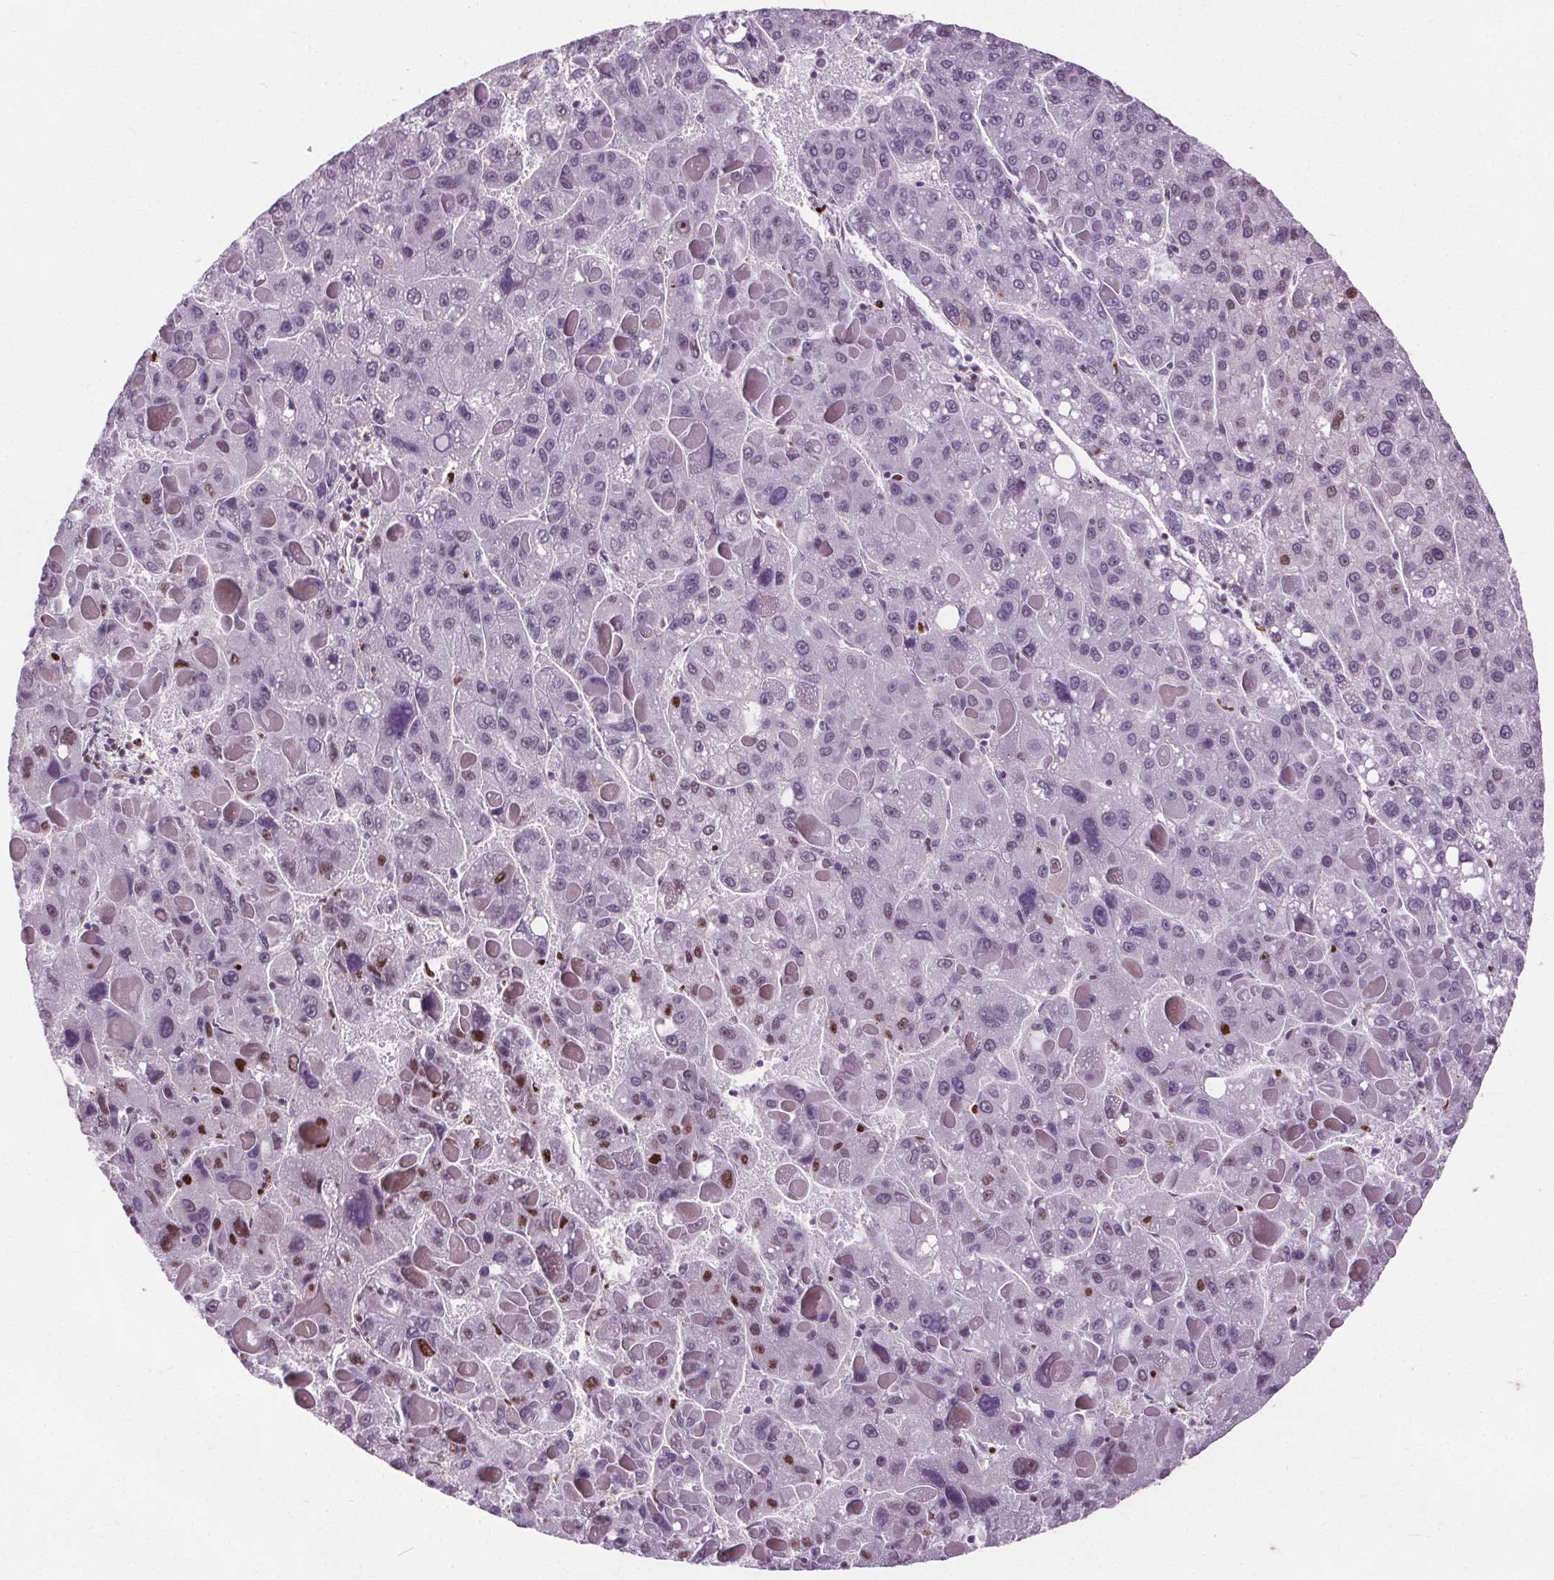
{"staining": {"intensity": "negative", "quantity": "none", "location": "none"}, "tissue": "liver cancer", "cell_type": "Tumor cells", "image_type": "cancer", "snomed": [{"axis": "morphology", "description": "Carcinoma, Hepatocellular, NOS"}, {"axis": "topography", "description": "Liver"}], "caption": "Immunohistochemistry (IHC) of human liver cancer (hepatocellular carcinoma) reveals no staining in tumor cells.", "gene": "CEBPA", "patient": {"sex": "female", "age": 82}}